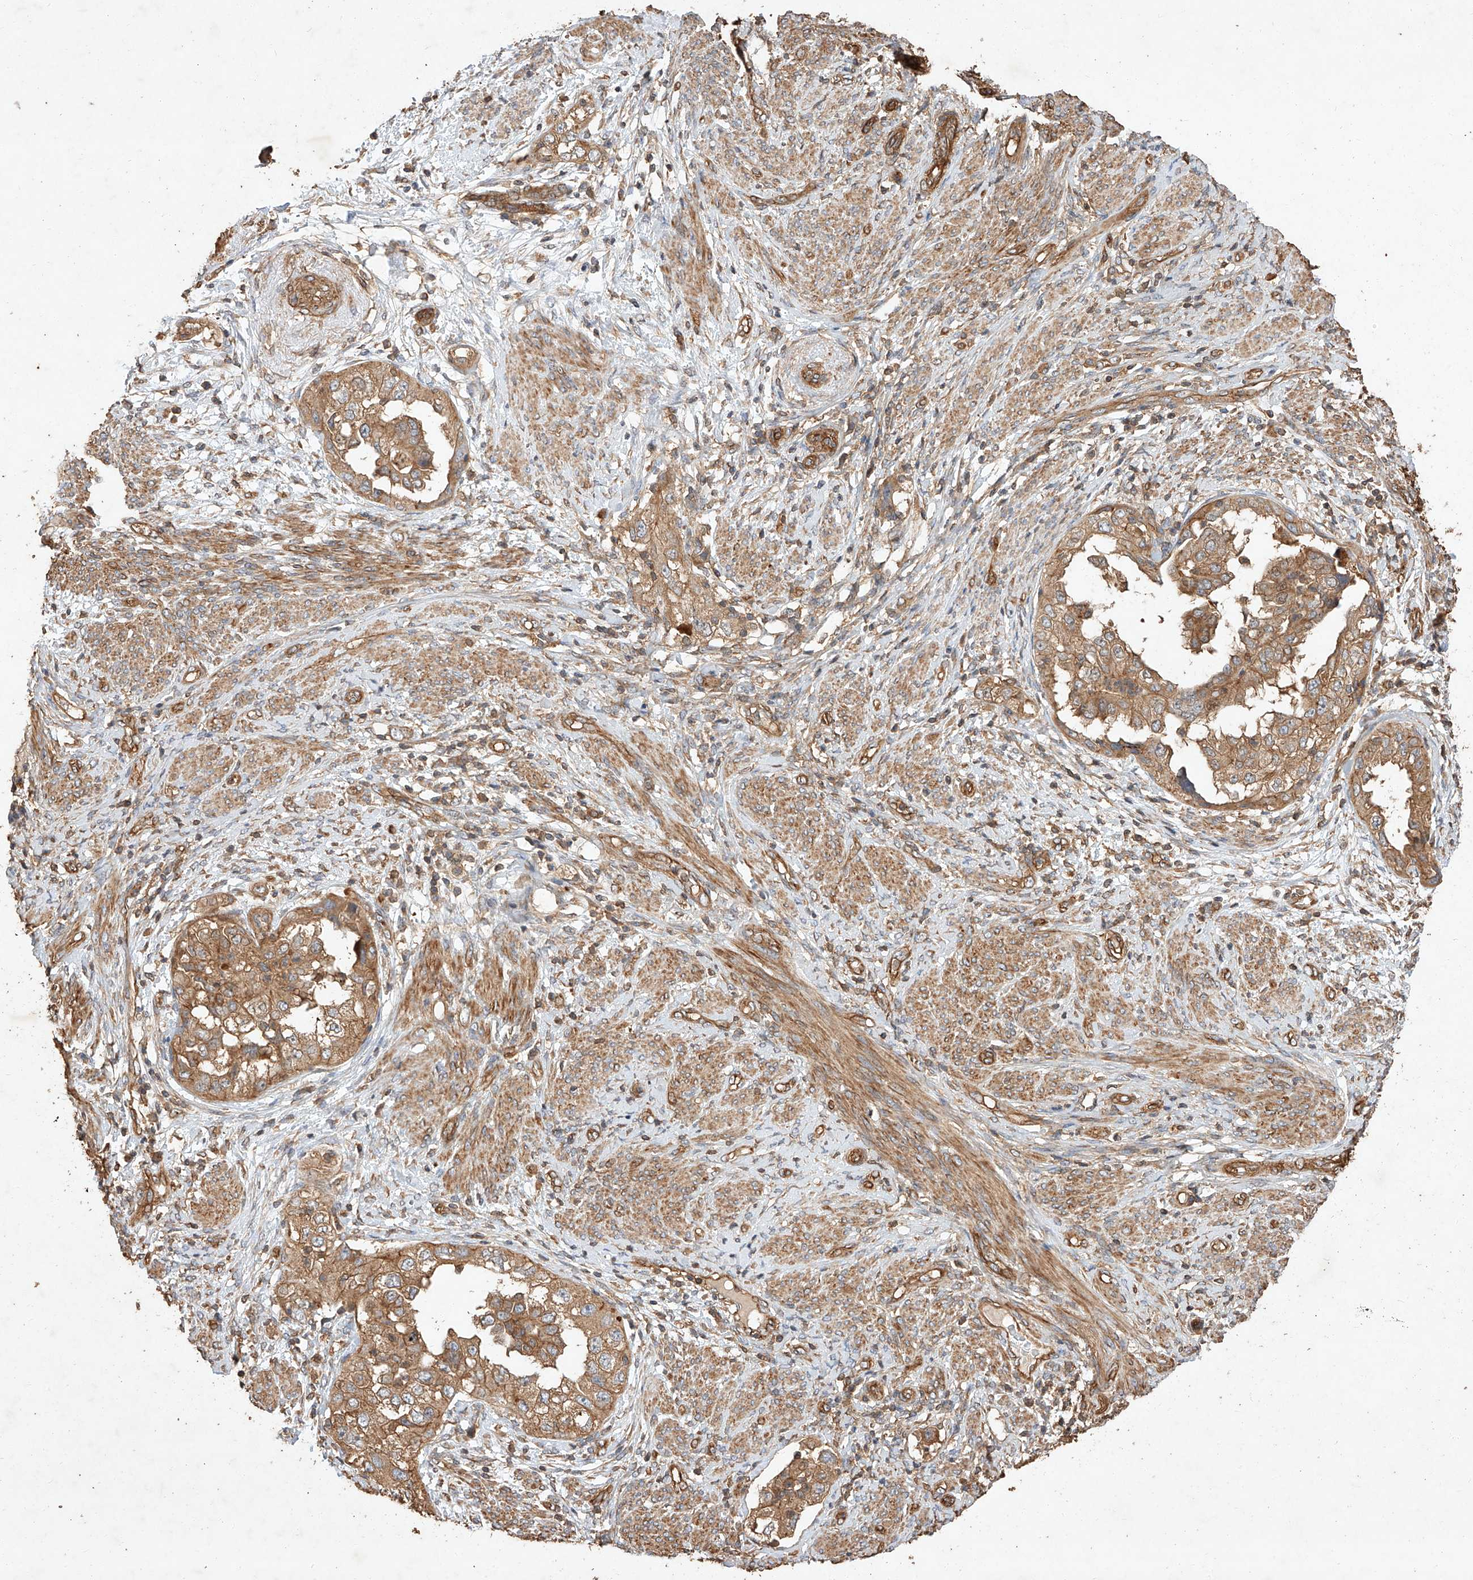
{"staining": {"intensity": "moderate", "quantity": ">75%", "location": "cytoplasmic/membranous"}, "tissue": "endometrial cancer", "cell_type": "Tumor cells", "image_type": "cancer", "snomed": [{"axis": "morphology", "description": "Adenocarcinoma, NOS"}, {"axis": "topography", "description": "Endometrium"}], "caption": "Immunohistochemical staining of human endometrial cancer (adenocarcinoma) reveals moderate cytoplasmic/membranous protein positivity in about >75% of tumor cells.", "gene": "GHDC", "patient": {"sex": "female", "age": 85}}